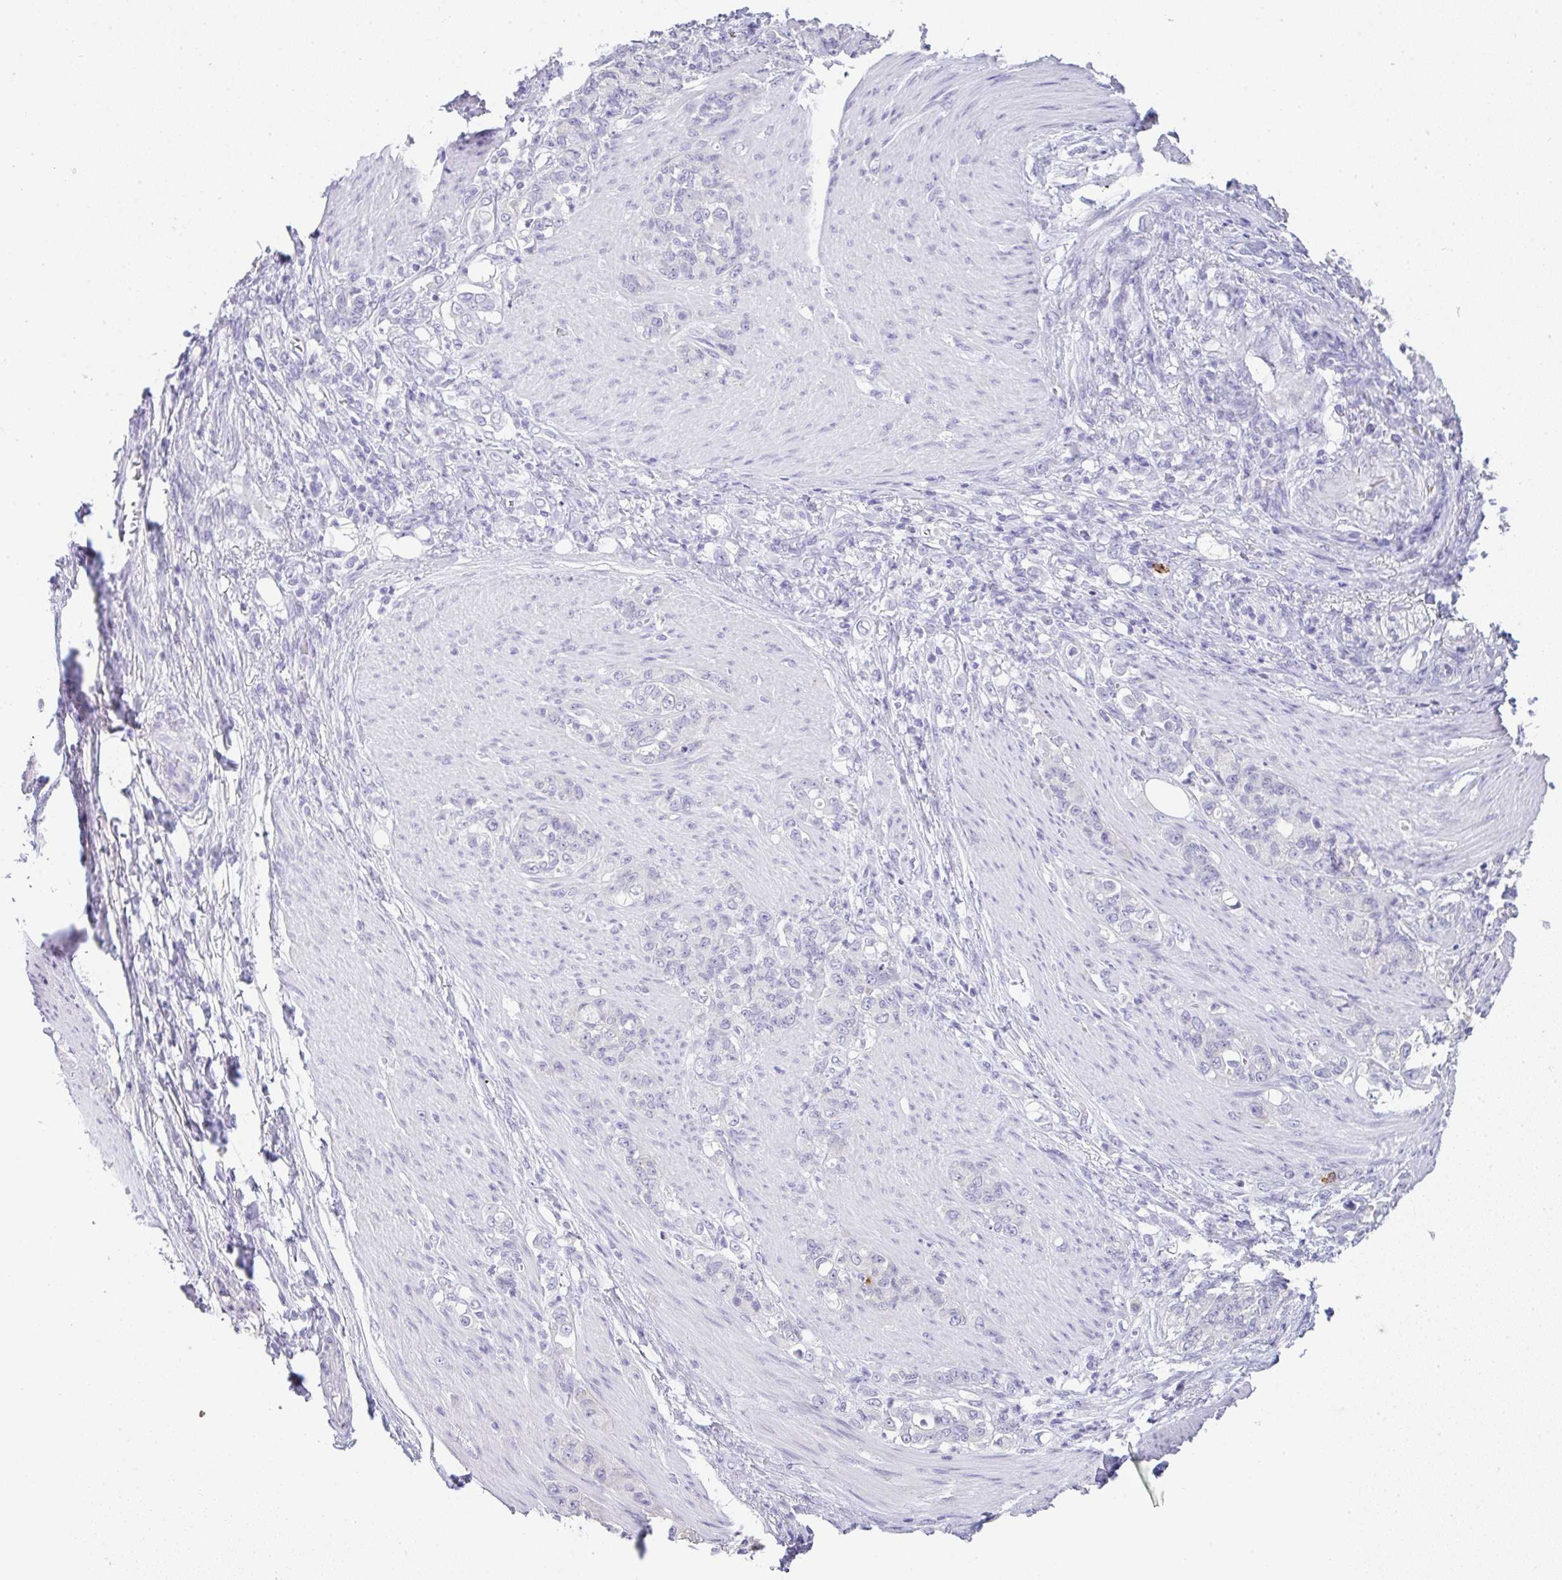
{"staining": {"intensity": "negative", "quantity": "none", "location": "none"}, "tissue": "stomach cancer", "cell_type": "Tumor cells", "image_type": "cancer", "snomed": [{"axis": "morphology", "description": "Adenocarcinoma, NOS"}, {"axis": "topography", "description": "Stomach"}], "caption": "DAB immunohistochemical staining of adenocarcinoma (stomach) reveals no significant expression in tumor cells.", "gene": "LPAR4", "patient": {"sex": "female", "age": 79}}